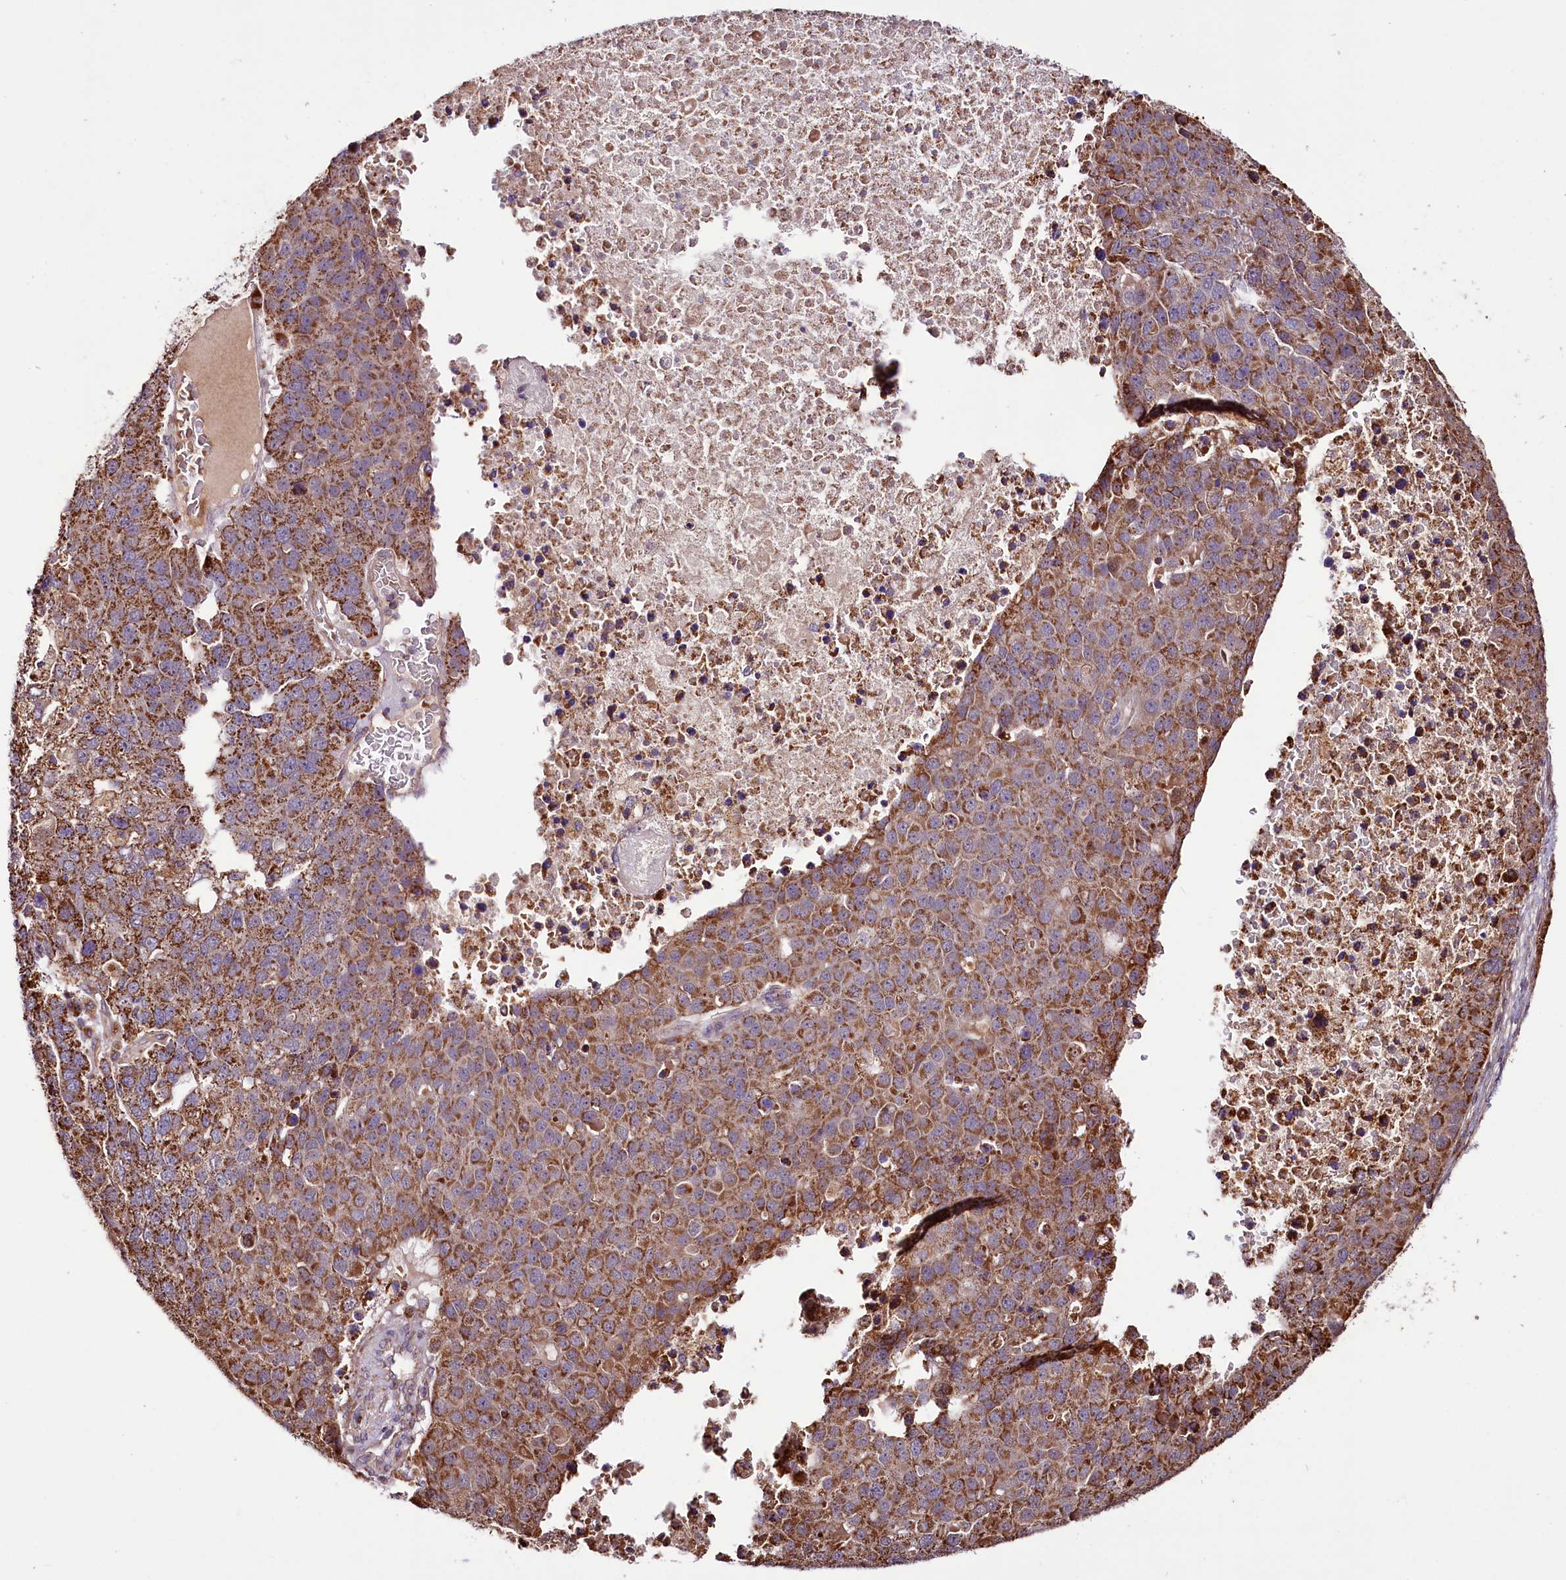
{"staining": {"intensity": "moderate", "quantity": ">75%", "location": "cytoplasmic/membranous"}, "tissue": "pancreatic cancer", "cell_type": "Tumor cells", "image_type": "cancer", "snomed": [{"axis": "morphology", "description": "Adenocarcinoma, NOS"}, {"axis": "topography", "description": "Pancreas"}], "caption": "Immunohistochemistry of pancreatic cancer shows medium levels of moderate cytoplasmic/membranous staining in approximately >75% of tumor cells. (DAB IHC with brightfield microscopy, high magnification).", "gene": "ST7", "patient": {"sex": "female", "age": 61}}